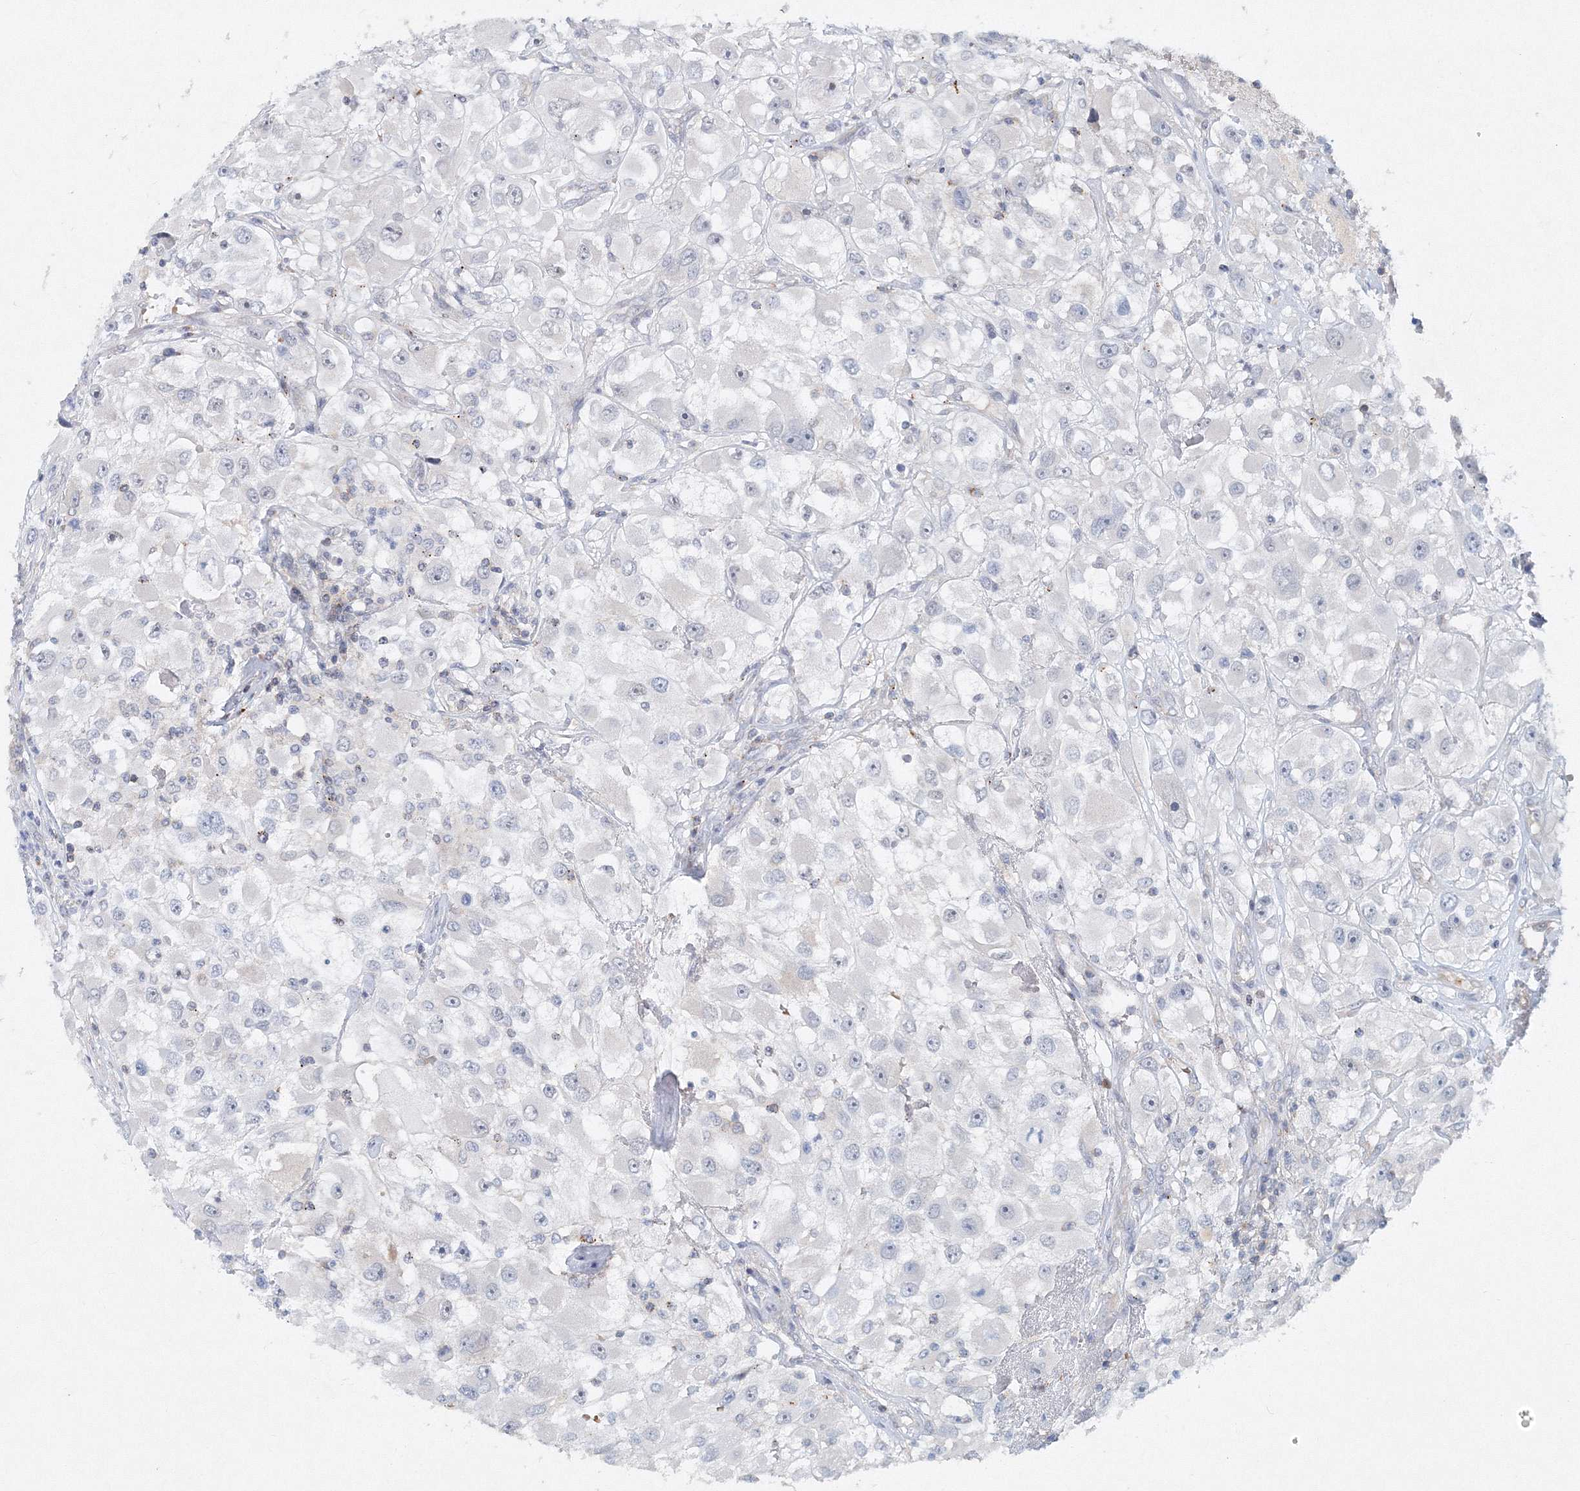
{"staining": {"intensity": "negative", "quantity": "none", "location": "none"}, "tissue": "renal cancer", "cell_type": "Tumor cells", "image_type": "cancer", "snomed": [{"axis": "morphology", "description": "Adenocarcinoma, NOS"}, {"axis": "topography", "description": "Kidney"}], "caption": "The histopathology image reveals no significant positivity in tumor cells of renal cancer (adenocarcinoma).", "gene": "SH3BP5", "patient": {"sex": "female", "age": 52}}